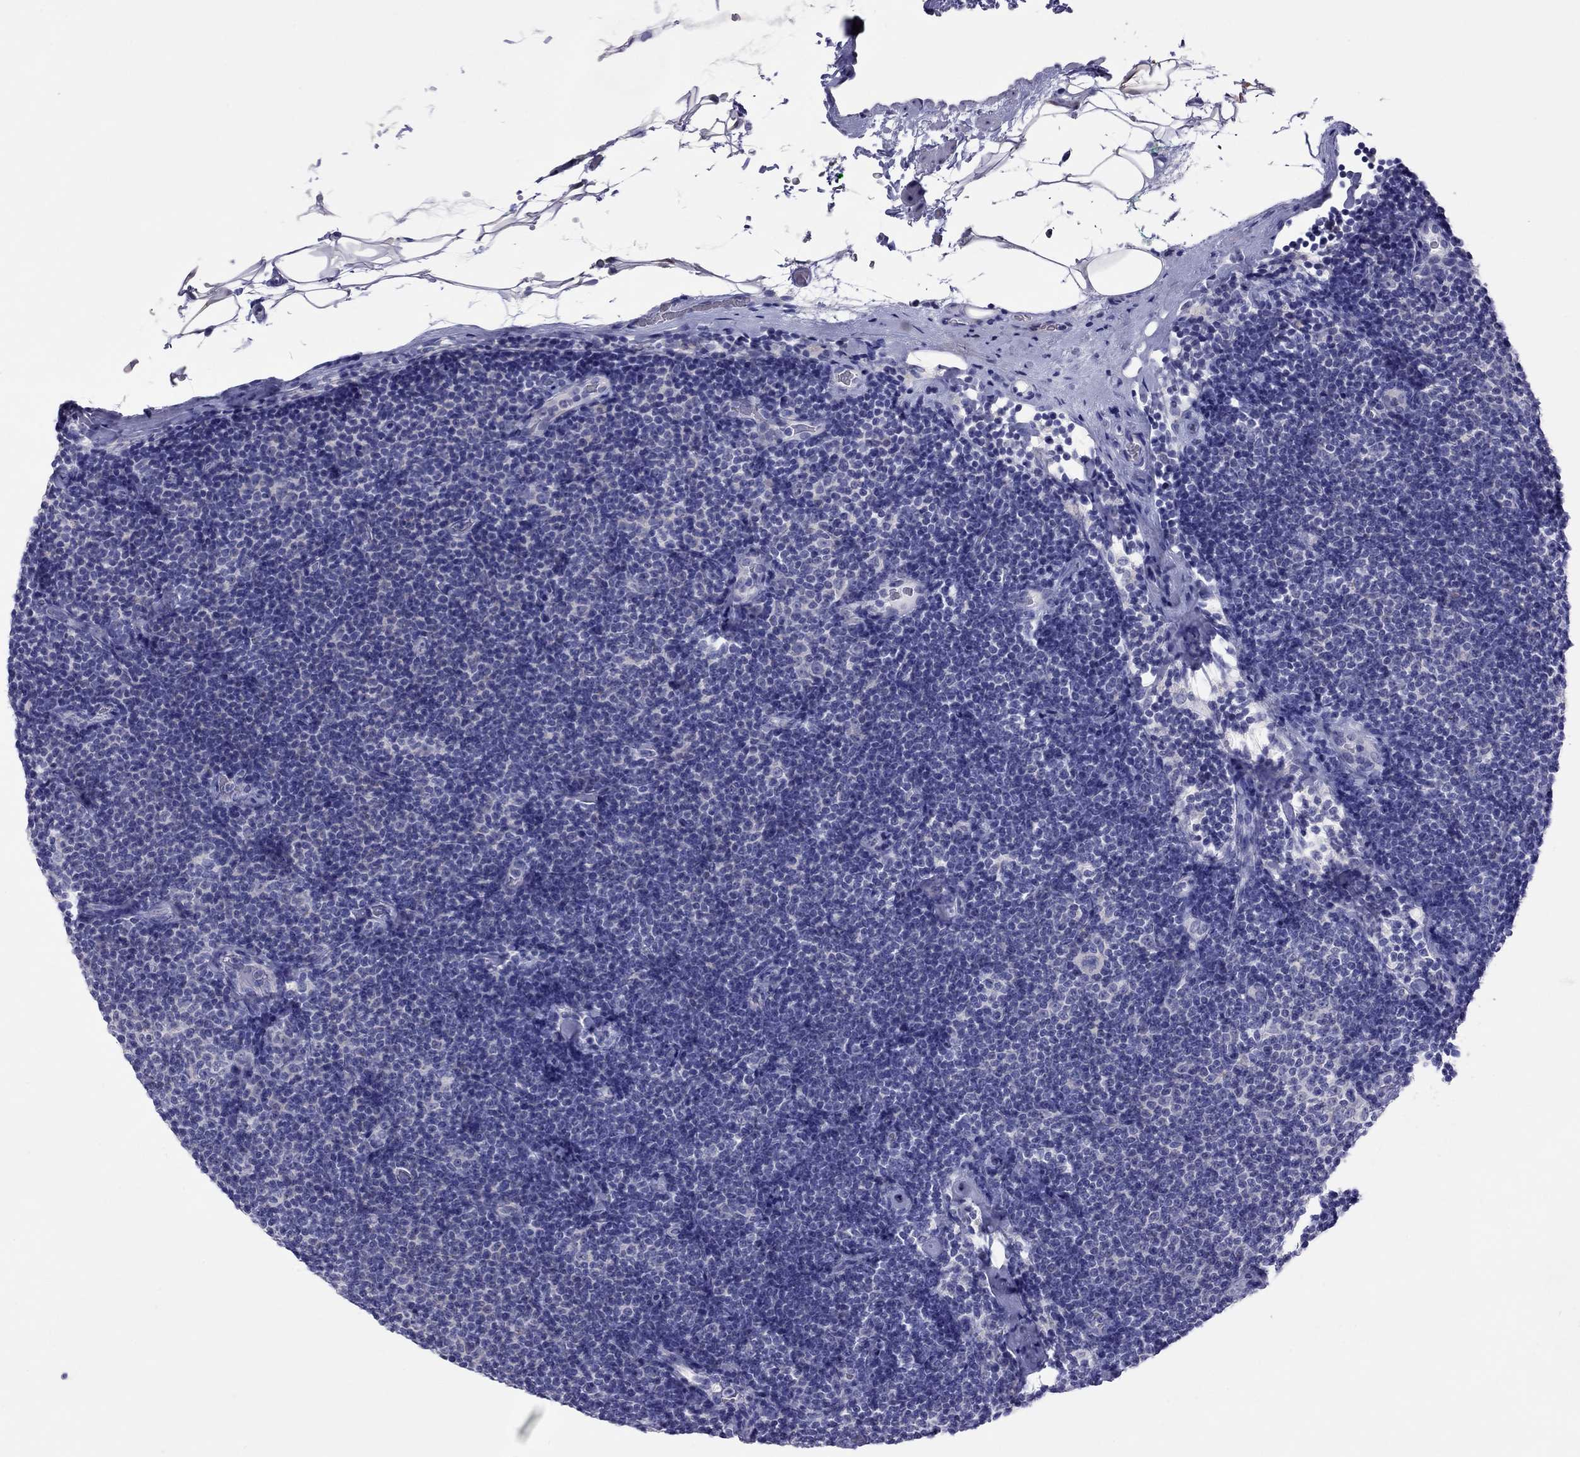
{"staining": {"intensity": "negative", "quantity": "none", "location": "none"}, "tissue": "lymphoma", "cell_type": "Tumor cells", "image_type": "cancer", "snomed": [{"axis": "morphology", "description": "Malignant lymphoma, non-Hodgkin's type, Low grade"}, {"axis": "topography", "description": "Lymph node"}], "caption": "Human malignant lymphoma, non-Hodgkin's type (low-grade) stained for a protein using immunohistochemistry (IHC) reveals no staining in tumor cells.", "gene": "COL9A1", "patient": {"sex": "male", "age": 81}}